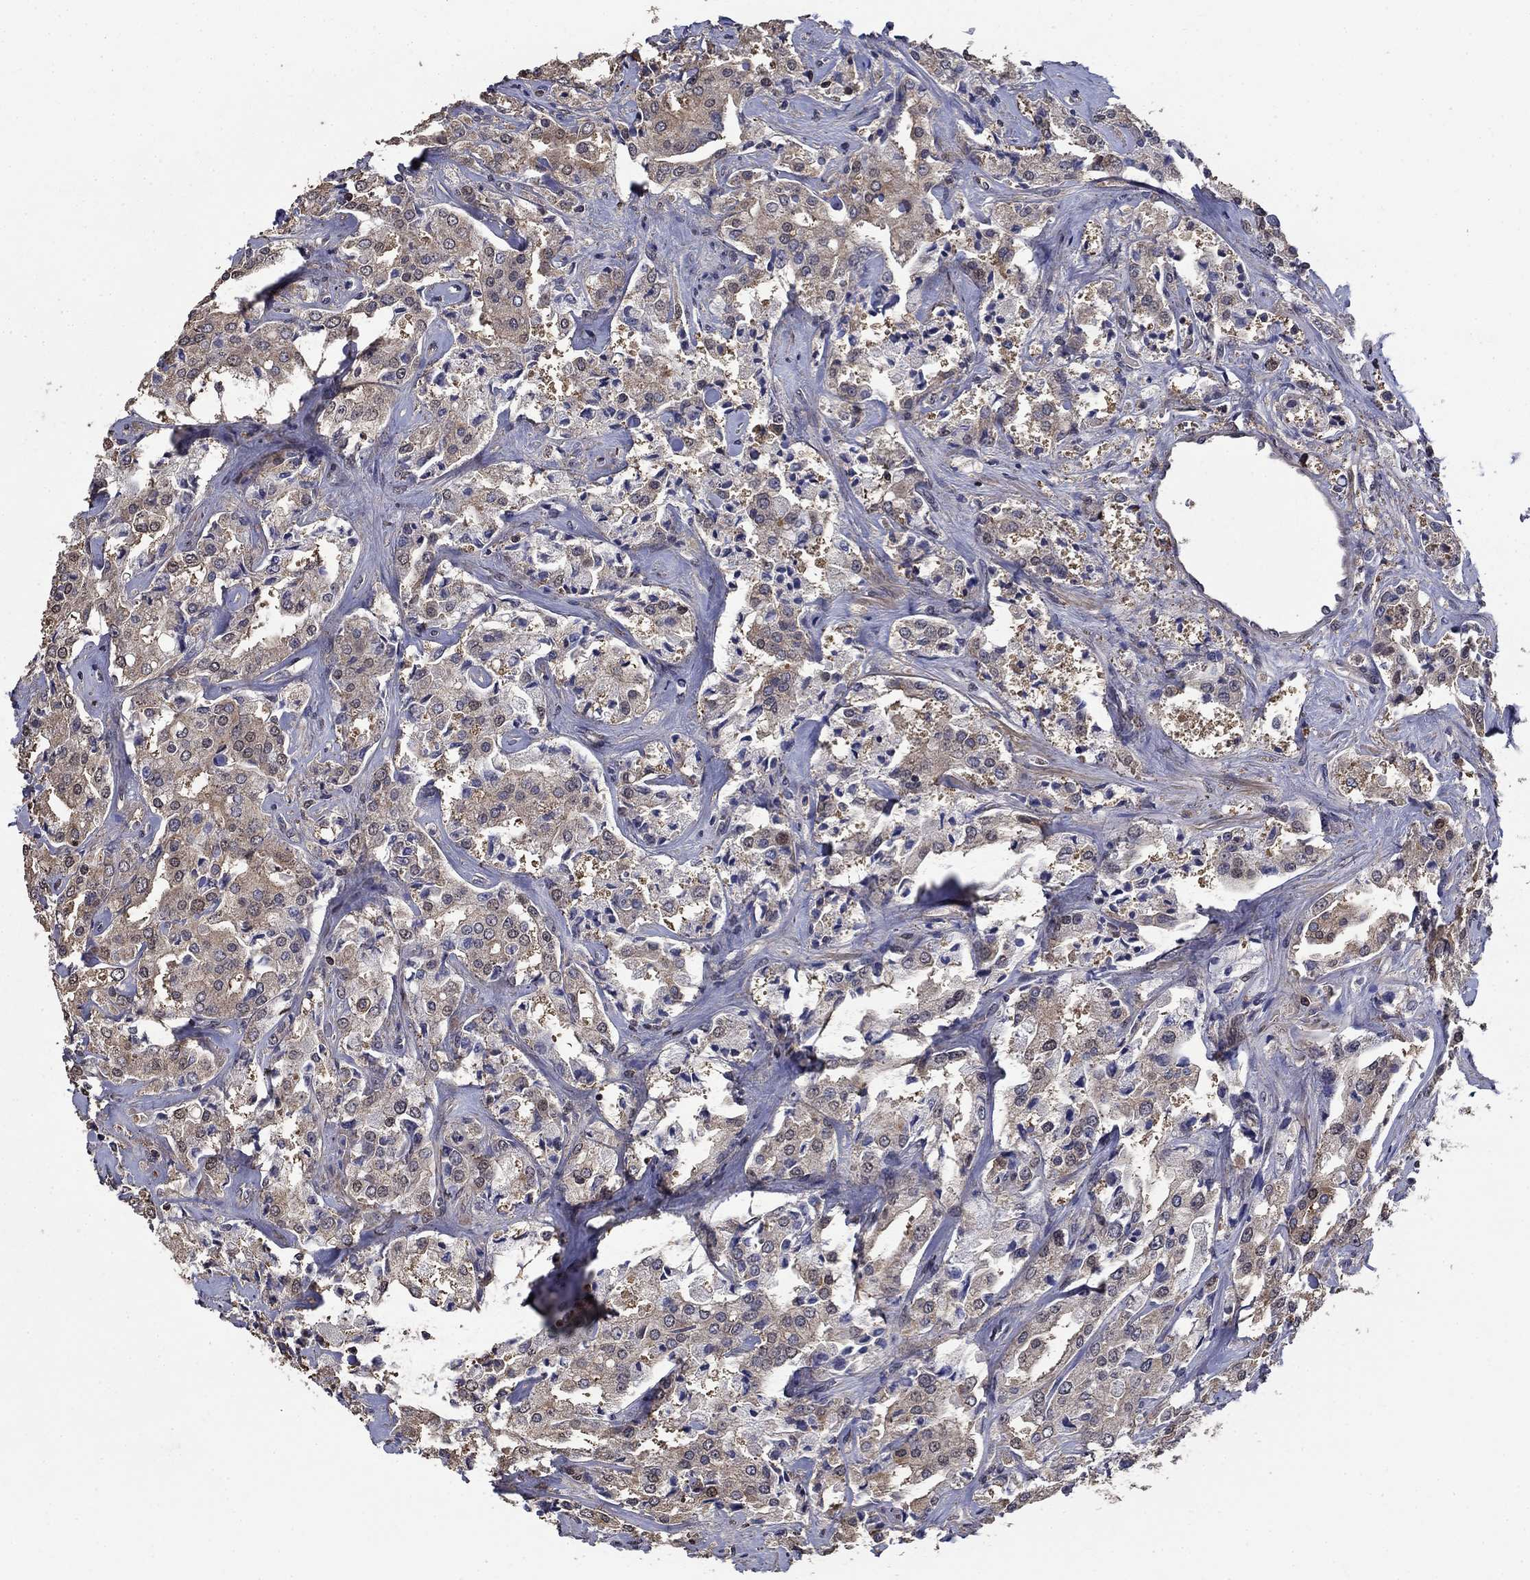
{"staining": {"intensity": "negative", "quantity": "none", "location": "none"}, "tissue": "prostate cancer", "cell_type": "Tumor cells", "image_type": "cancer", "snomed": [{"axis": "morphology", "description": "Adenocarcinoma, NOS"}, {"axis": "topography", "description": "Prostate"}], "caption": "High power microscopy micrograph of an immunohistochemistry photomicrograph of adenocarcinoma (prostate), revealing no significant staining in tumor cells.", "gene": "DVL1", "patient": {"sex": "male", "age": 66}}